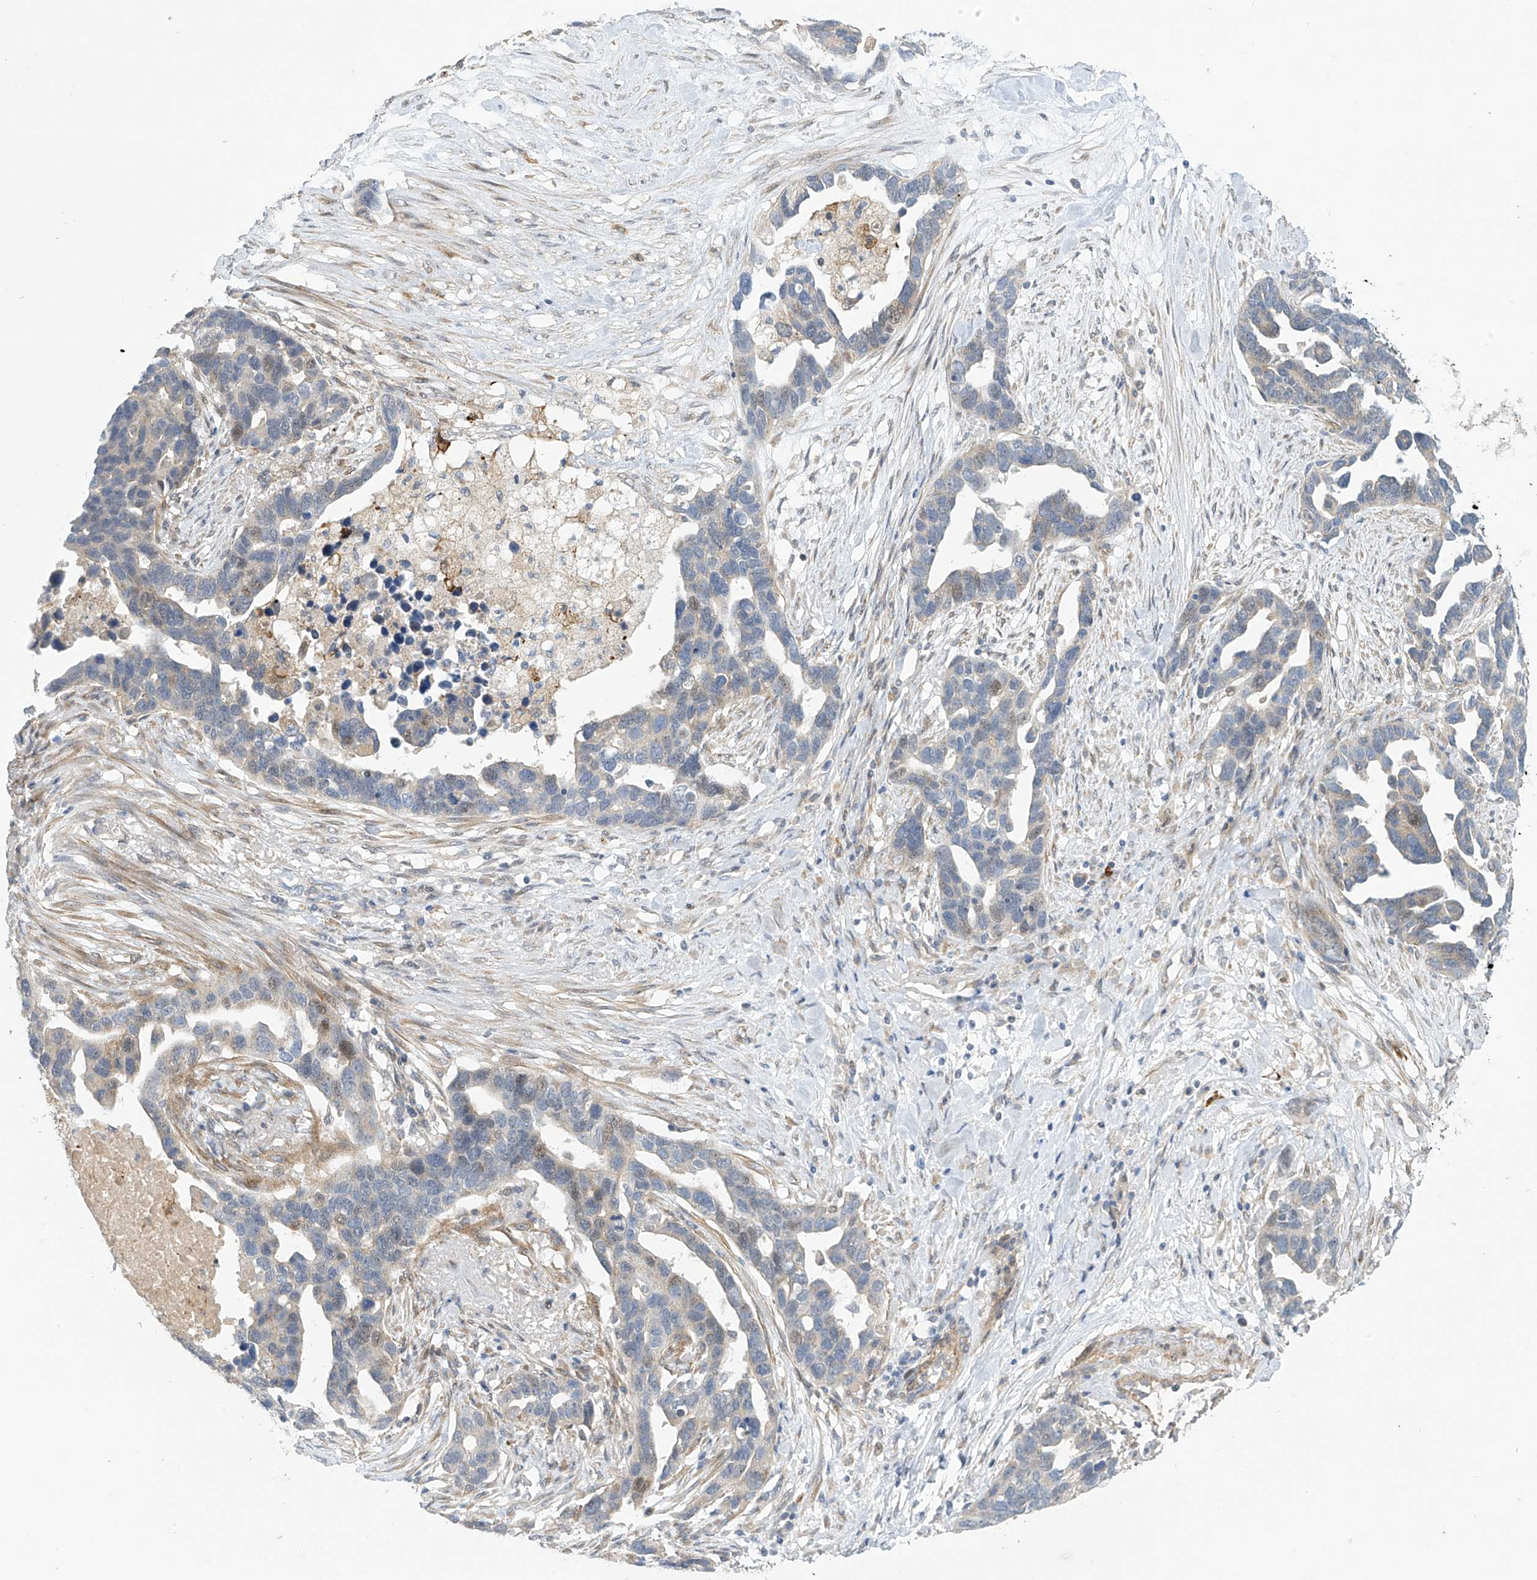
{"staining": {"intensity": "negative", "quantity": "none", "location": "none"}, "tissue": "ovarian cancer", "cell_type": "Tumor cells", "image_type": "cancer", "snomed": [{"axis": "morphology", "description": "Cystadenocarcinoma, serous, NOS"}, {"axis": "topography", "description": "Ovary"}], "caption": "This micrograph is of ovarian serous cystadenocarcinoma stained with immunohistochemistry (IHC) to label a protein in brown with the nuclei are counter-stained blue. There is no expression in tumor cells.", "gene": "ZNF641", "patient": {"sex": "female", "age": 54}}